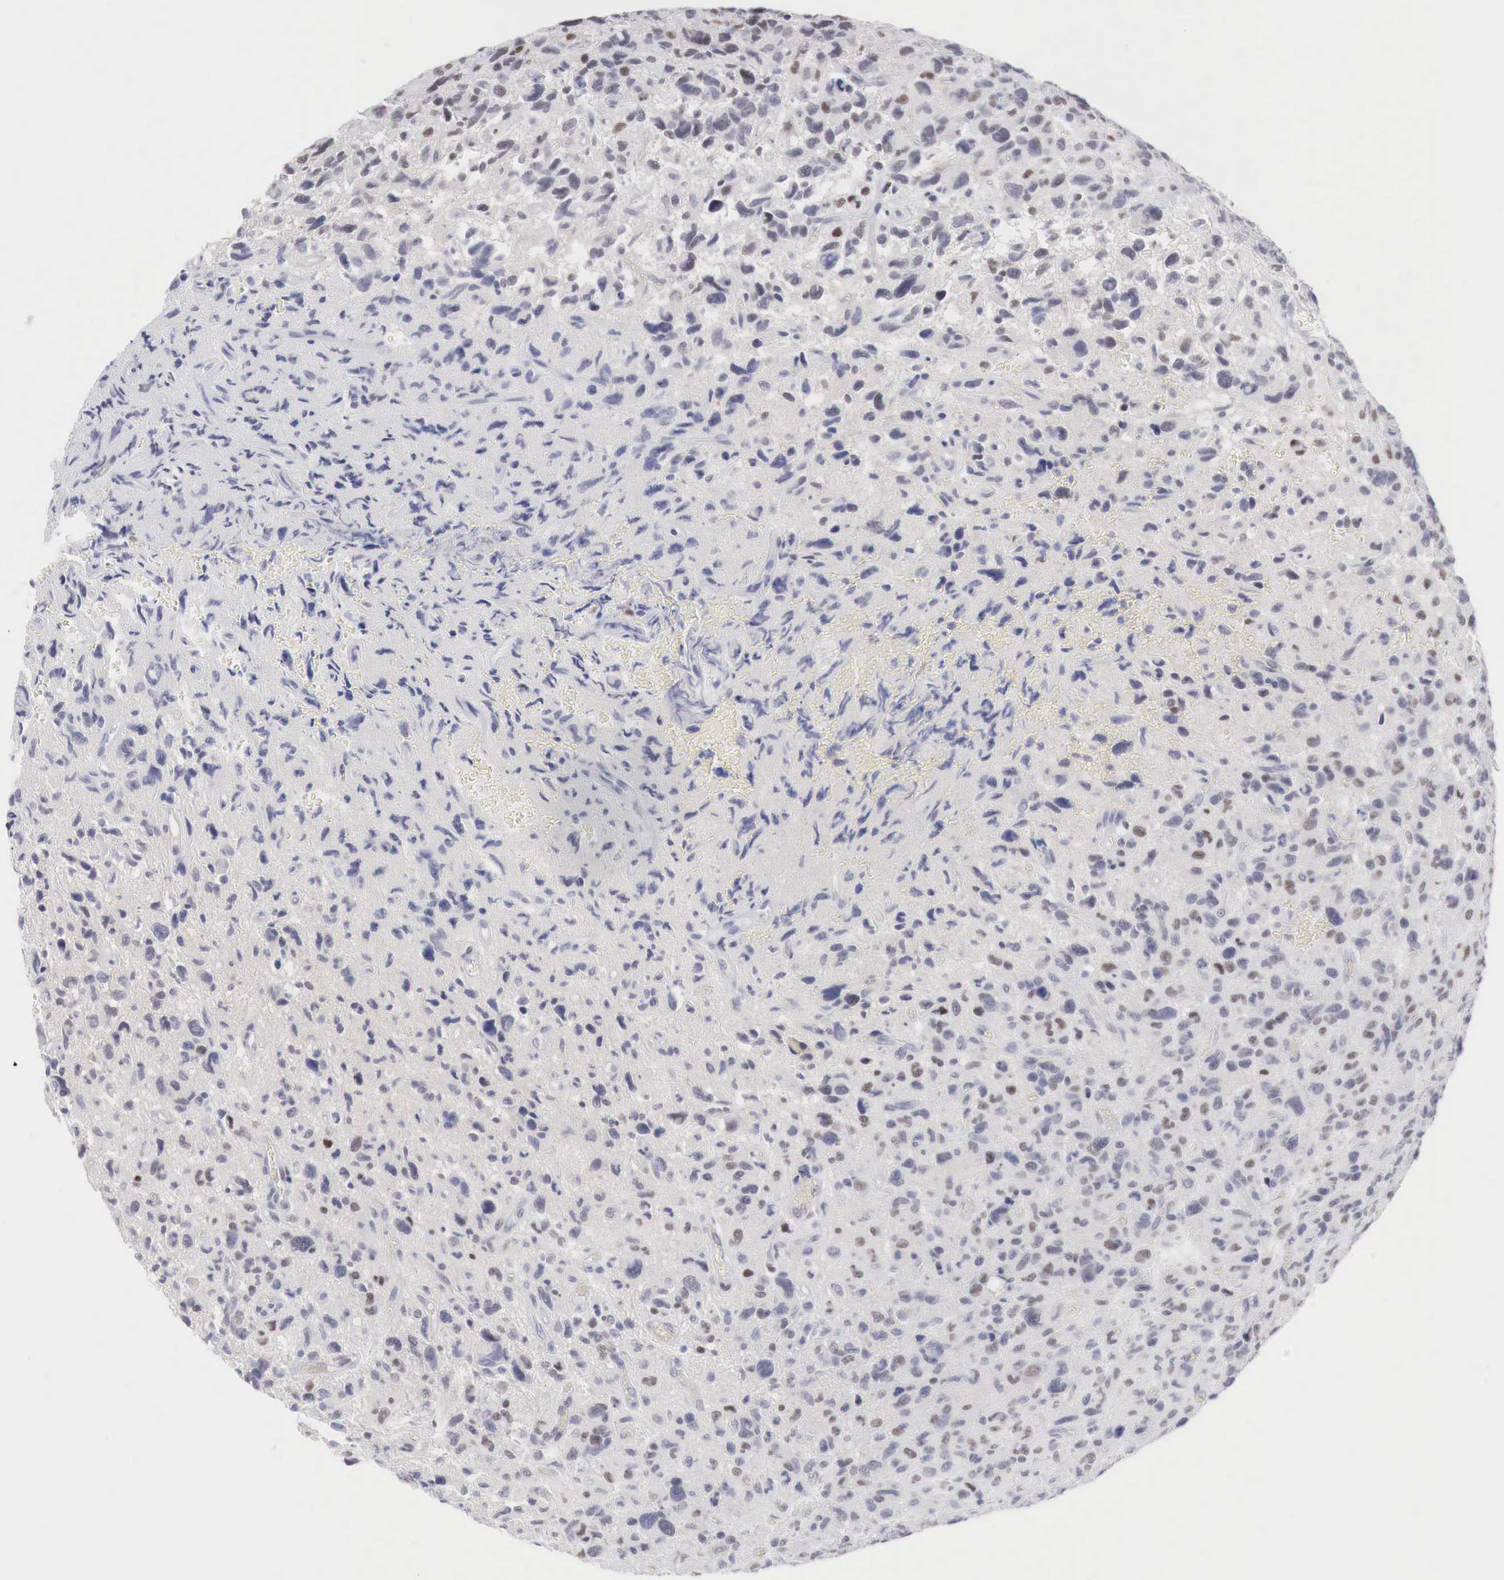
{"staining": {"intensity": "moderate", "quantity": "25%-75%", "location": "nuclear"}, "tissue": "glioma", "cell_type": "Tumor cells", "image_type": "cancer", "snomed": [{"axis": "morphology", "description": "Glioma, malignant, High grade"}, {"axis": "topography", "description": "Brain"}], "caption": "The immunohistochemical stain shows moderate nuclear positivity in tumor cells of glioma tissue. (DAB (3,3'-diaminobenzidine) IHC, brown staining for protein, blue staining for nuclei).", "gene": "FOXP2", "patient": {"sex": "female", "age": 60}}